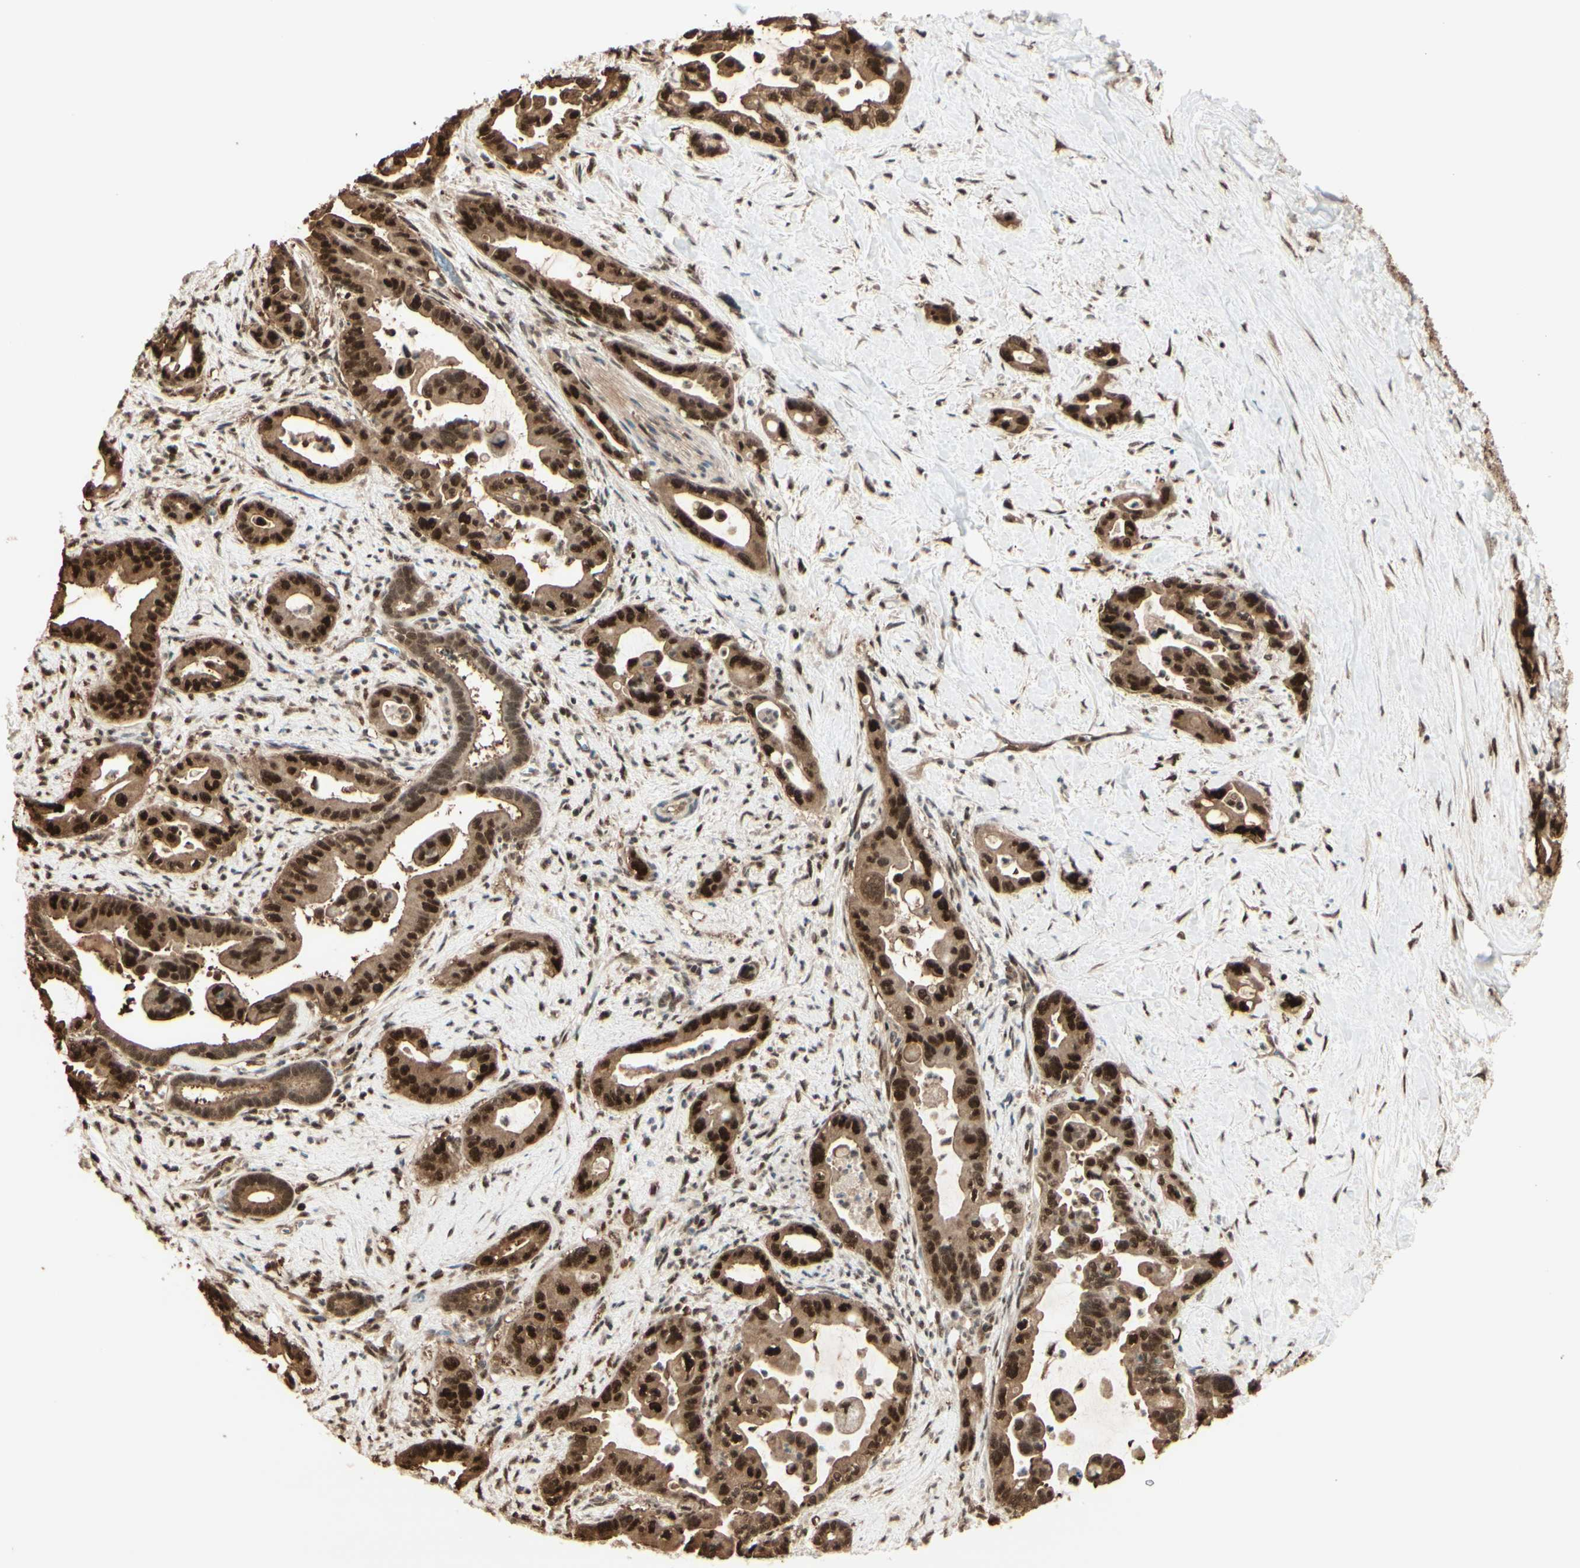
{"staining": {"intensity": "strong", "quantity": ">75%", "location": "cytoplasmic/membranous,nuclear"}, "tissue": "pancreatic cancer", "cell_type": "Tumor cells", "image_type": "cancer", "snomed": [{"axis": "morphology", "description": "Adenocarcinoma, NOS"}, {"axis": "topography", "description": "Pancreas"}], "caption": "Protein staining reveals strong cytoplasmic/membranous and nuclear expression in about >75% of tumor cells in adenocarcinoma (pancreatic).", "gene": "HSF1", "patient": {"sex": "male", "age": 70}}